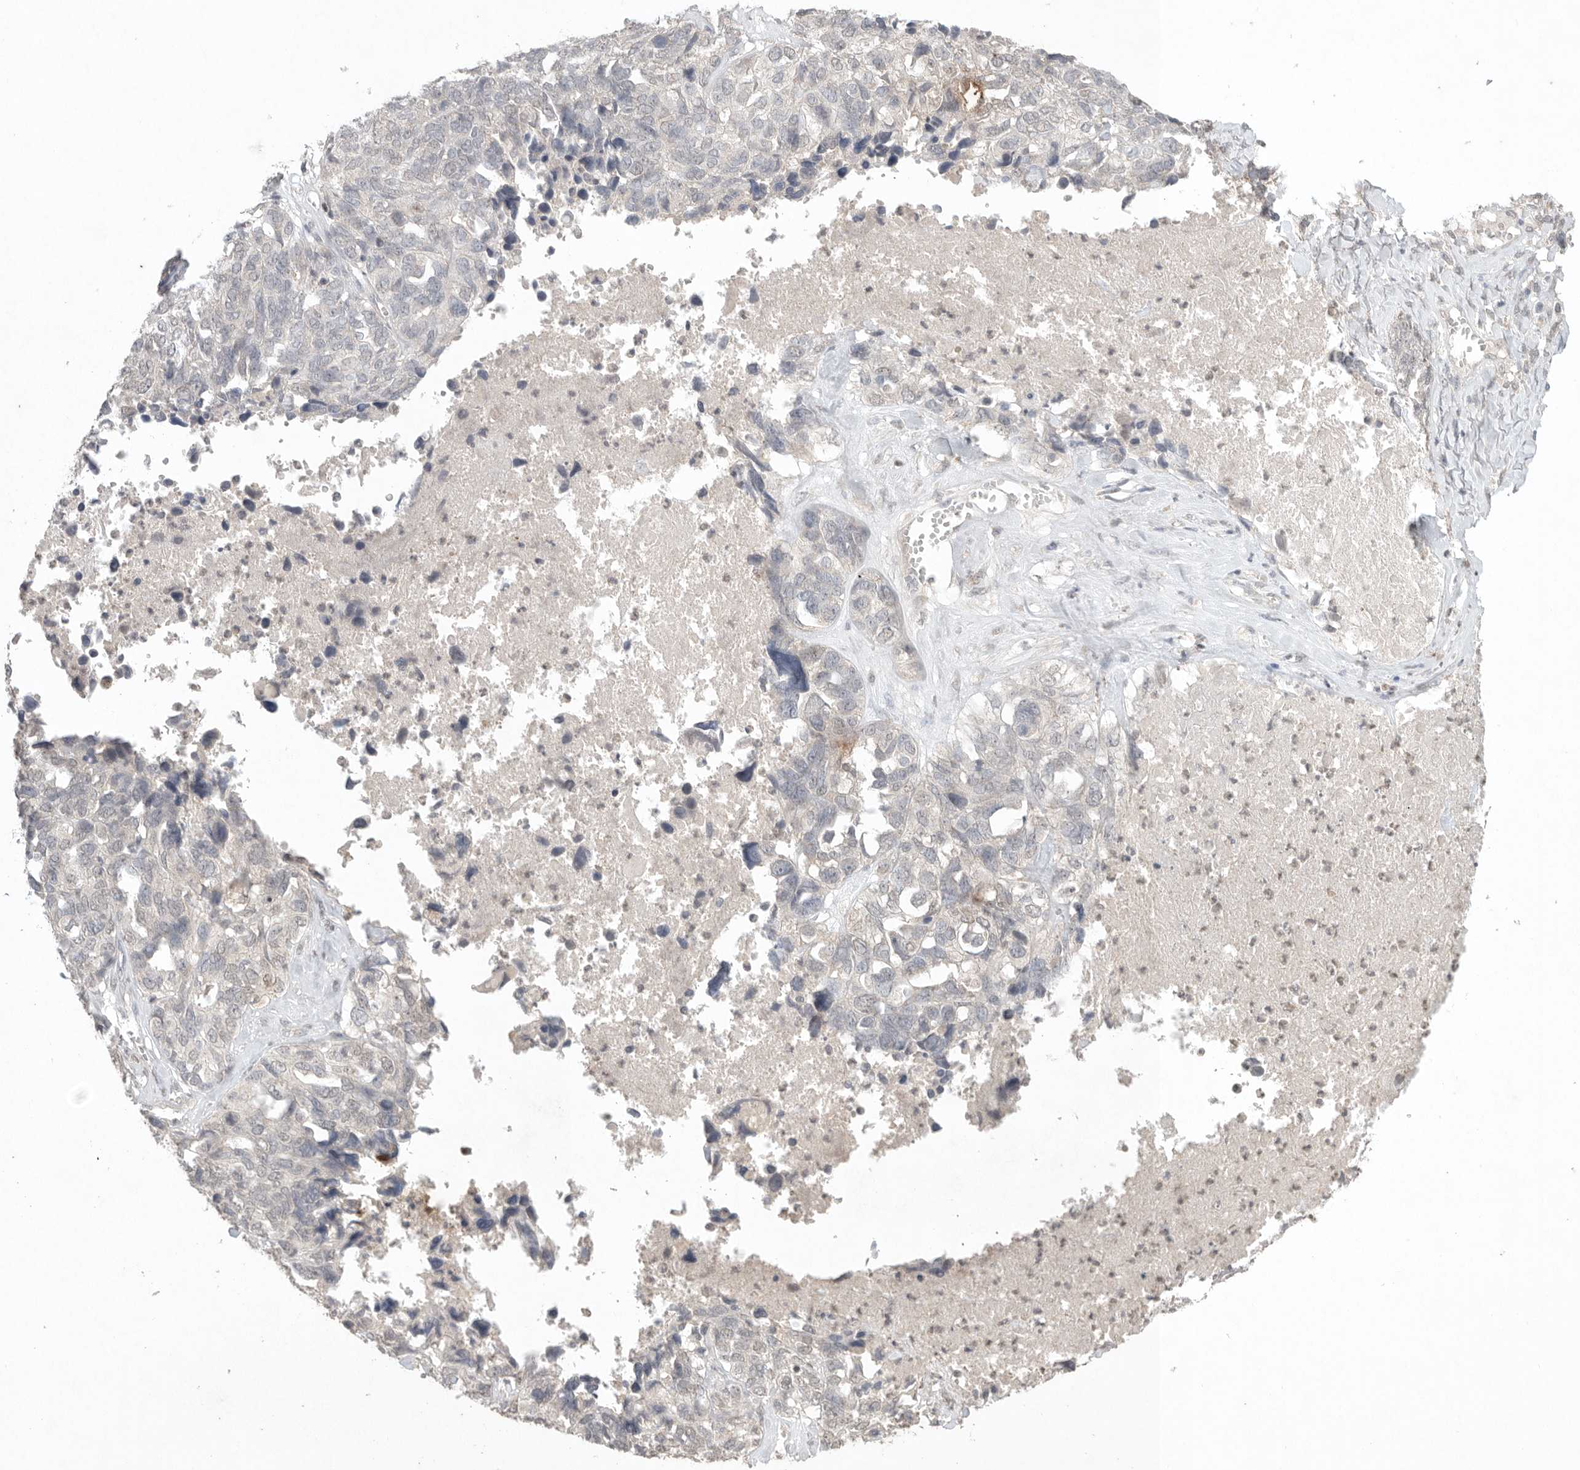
{"staining": {"intensity": "negative", "quantity": "none", "location": "none"}, "tissue": "ovarian cancer", "cell_type": "Tumor cells", "image_type": "cancer", "snomed": [{"axis": "morphology", "description": "Cystadenocarcinoma, serous, NOS"}, {"axis": "topography", "description": "Ovary"}], "caption": "A micrograph of human ovarian cancer (serous cystadenocarcinoma) is negative for staining in tumor cells.", "gene": "KLK5", "patient": {"sex": "female", "age": 79}}